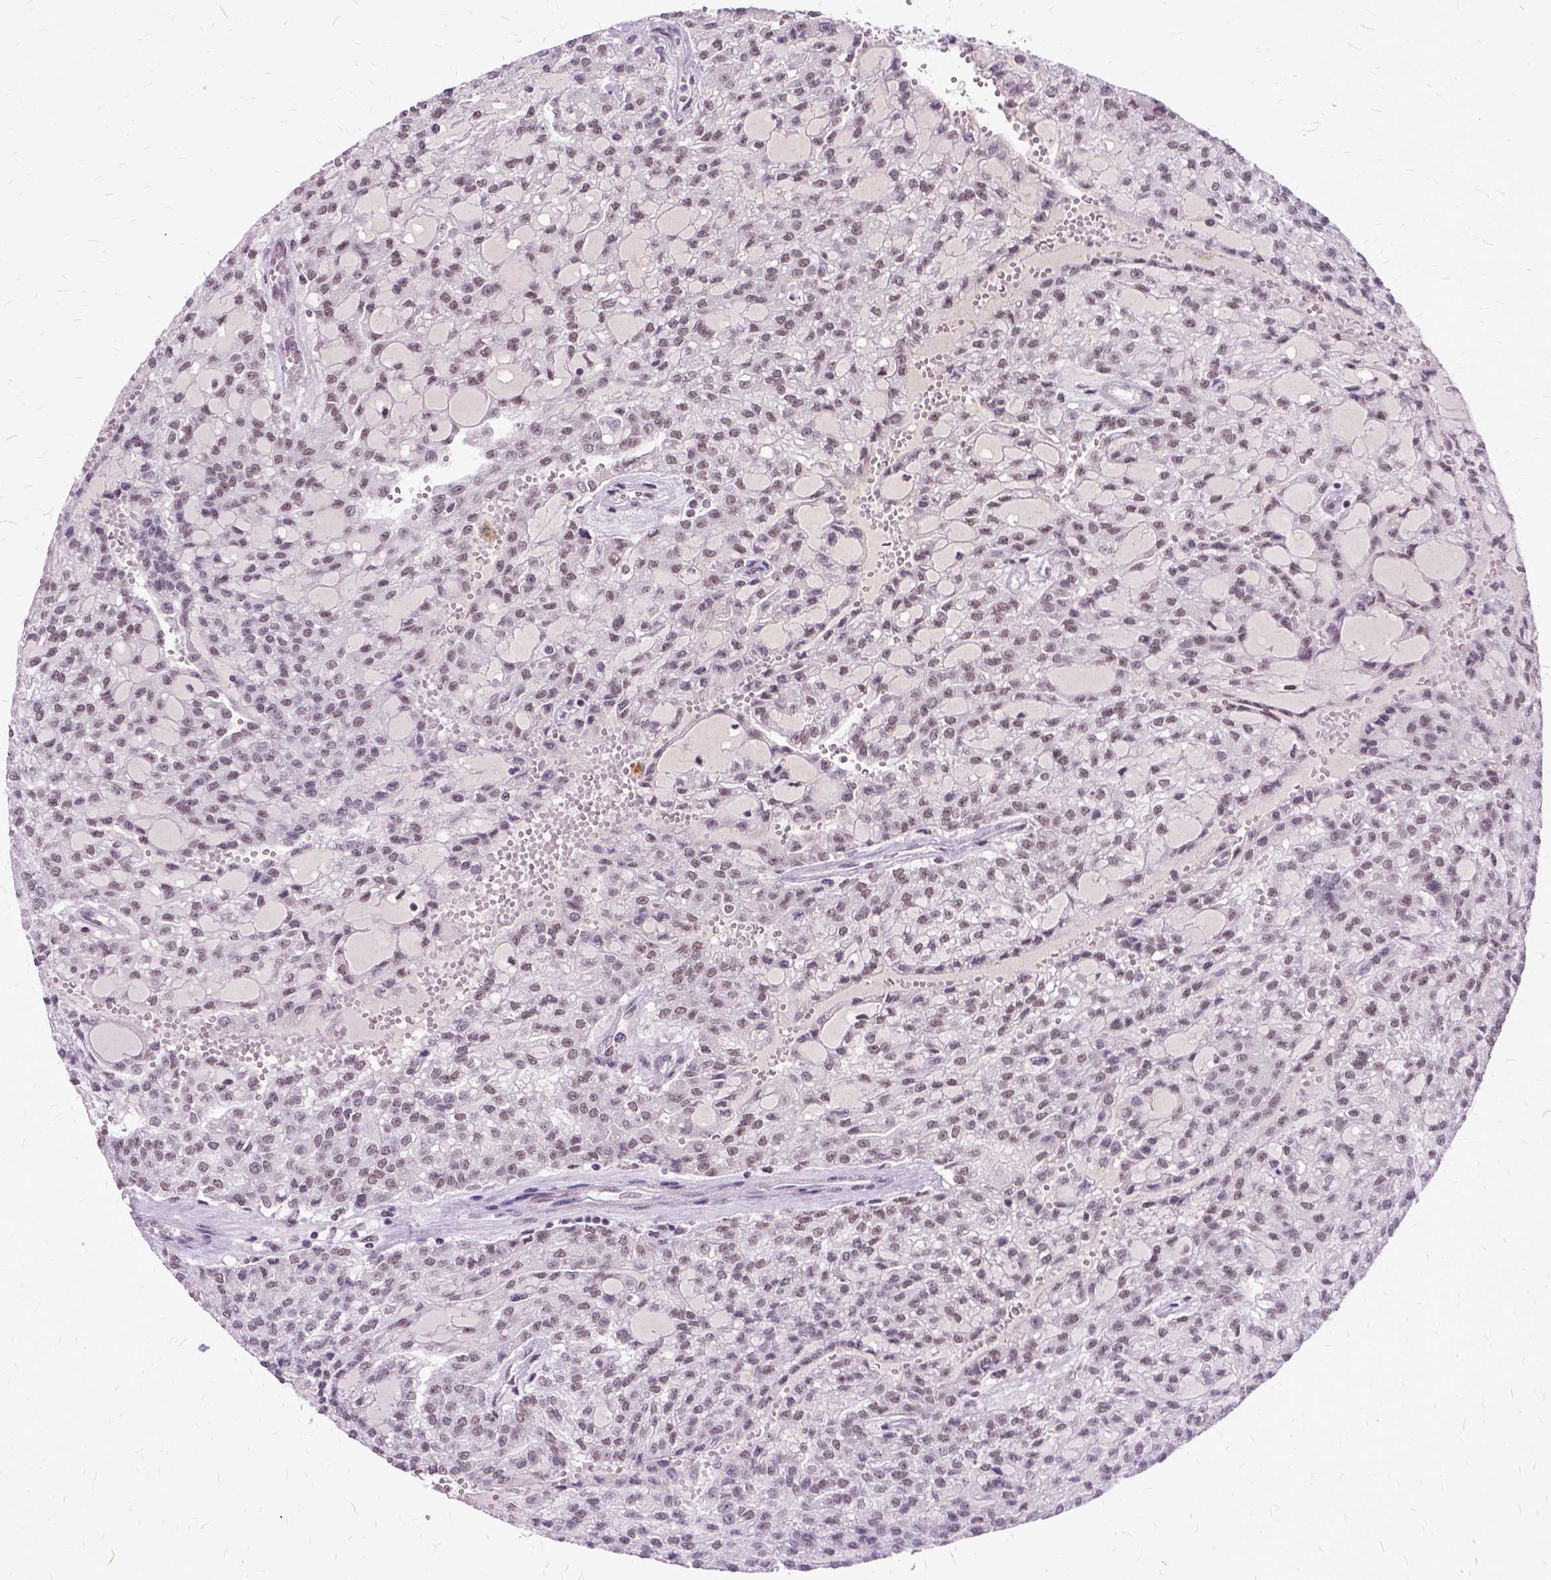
{"staining": {"intensity": "weak", "quantity": ">75%", "location": "nuclear"}, "tissue": "renal cancer", "cell_type": "Tumor cells", "image_type": "cancer", "snomed": [{"axis": "morphology", "description": "Adenocarcinoma, NOS"}, {"axis": "topography", "description": "Kidney"}], "caption": "Immunohistochemistry (IHC) micrograph of neoplastic tissue: renal cancer stained using immunohistochemistry (IHC) displays low levels of weak protein expression localized specifically in the nuclear of tumor cells, appearing as a nuclear brown color.", "gene": "SETD1A", "patient": {"sex": "male", "age": 63}}